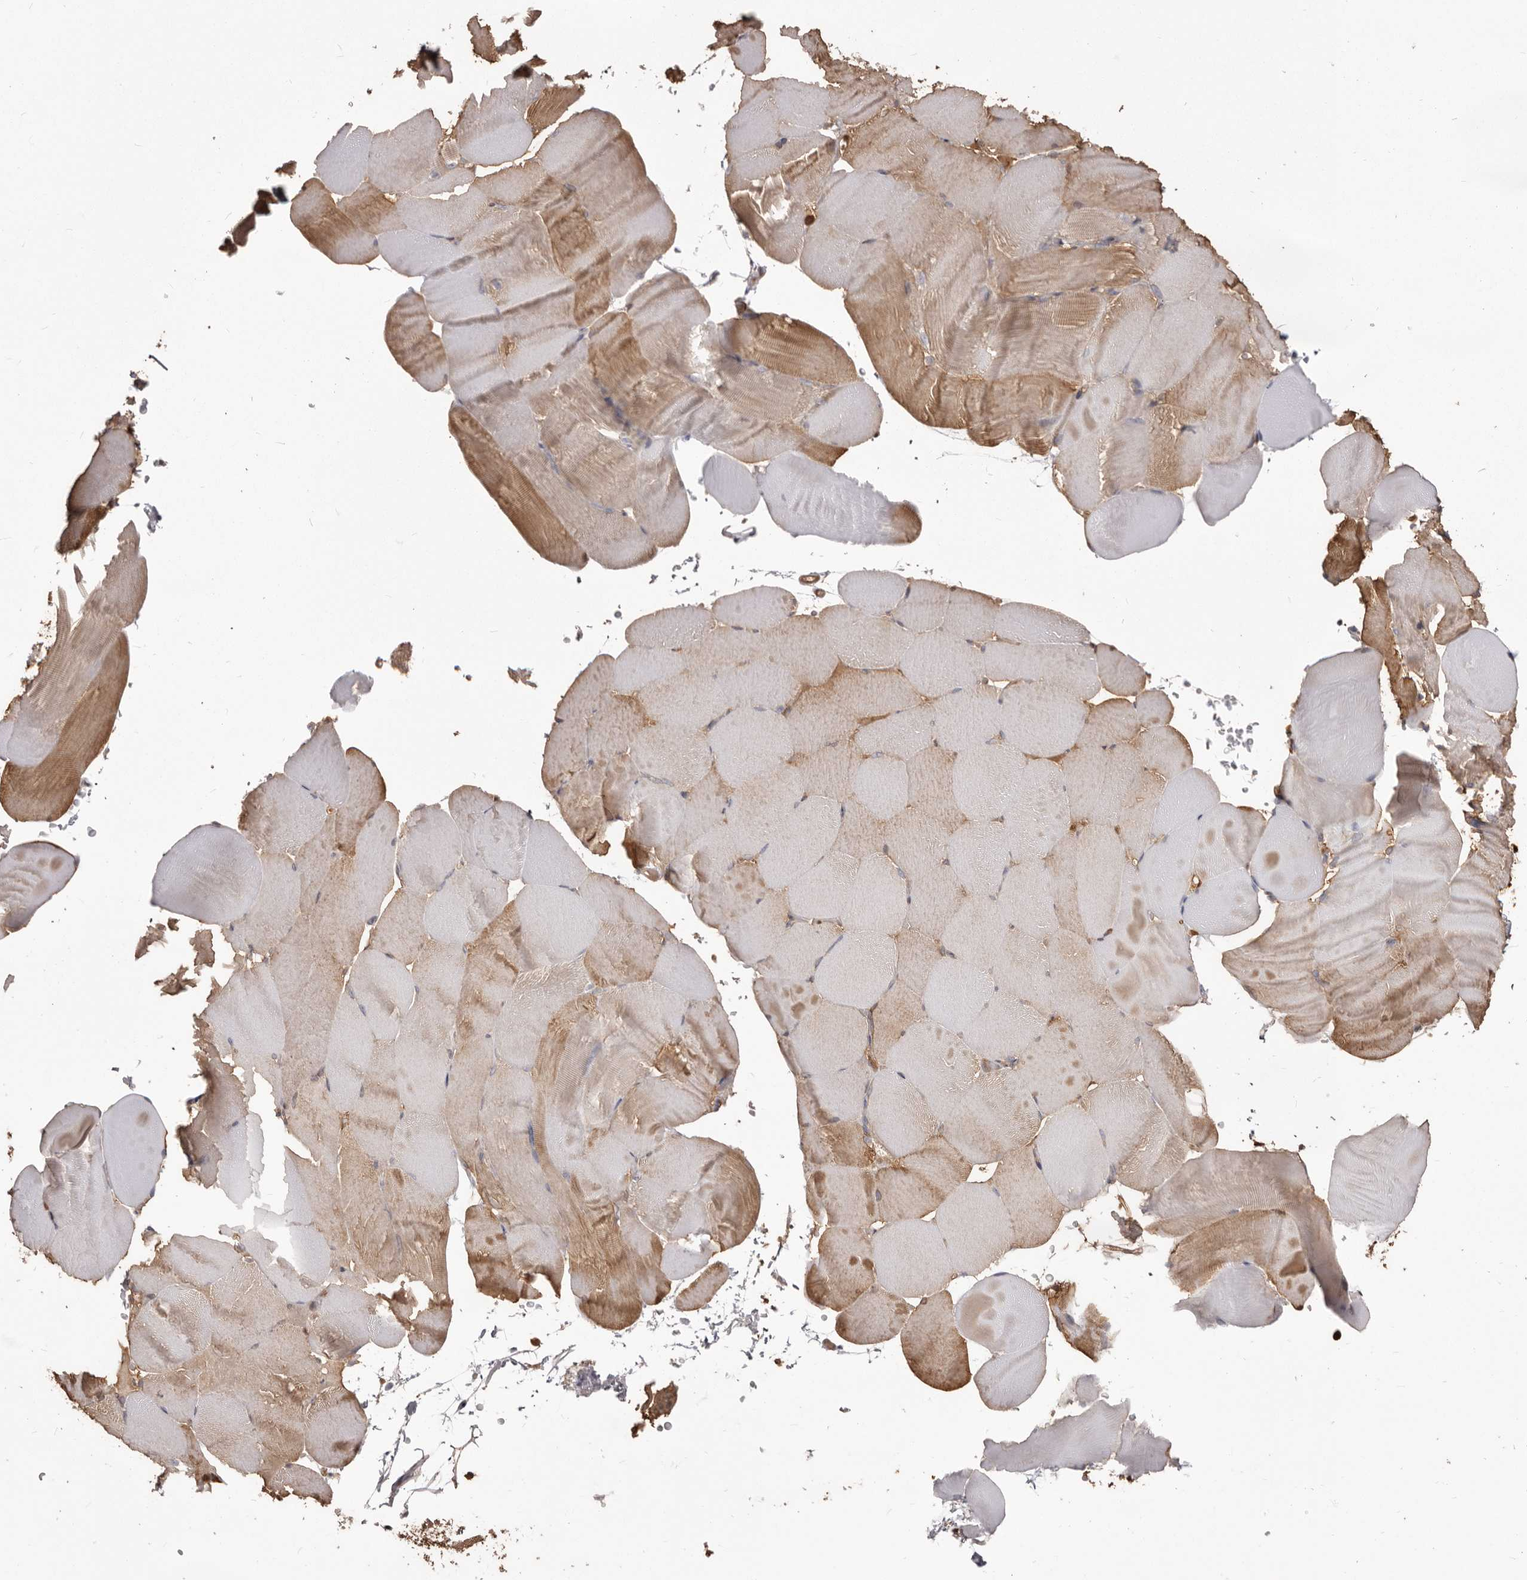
{"staining": {"intensity": "moderate", "quantity": "25%-75%", "location": "cytoplasmic/membranous"}, "tissue": "skeletal muscle", "cell_type": "Myocytes", "image_type": "normal", "snomed": [{"axis": "morphology", "description": "Normal tissue, NOS"}, {"axis": "topography", "description": "Skeletal muscle"}, {"axis": "topography", "description": "Parathyroid gland"}], "caption": "The immunohistochemical stain labels moderate cytoplasmic/membranous expression in myocytes of benign skeletal muscle. Nuclei are stained in blue.", "gene": "PKM", "patient": {"sex": "female", "age": 37}}